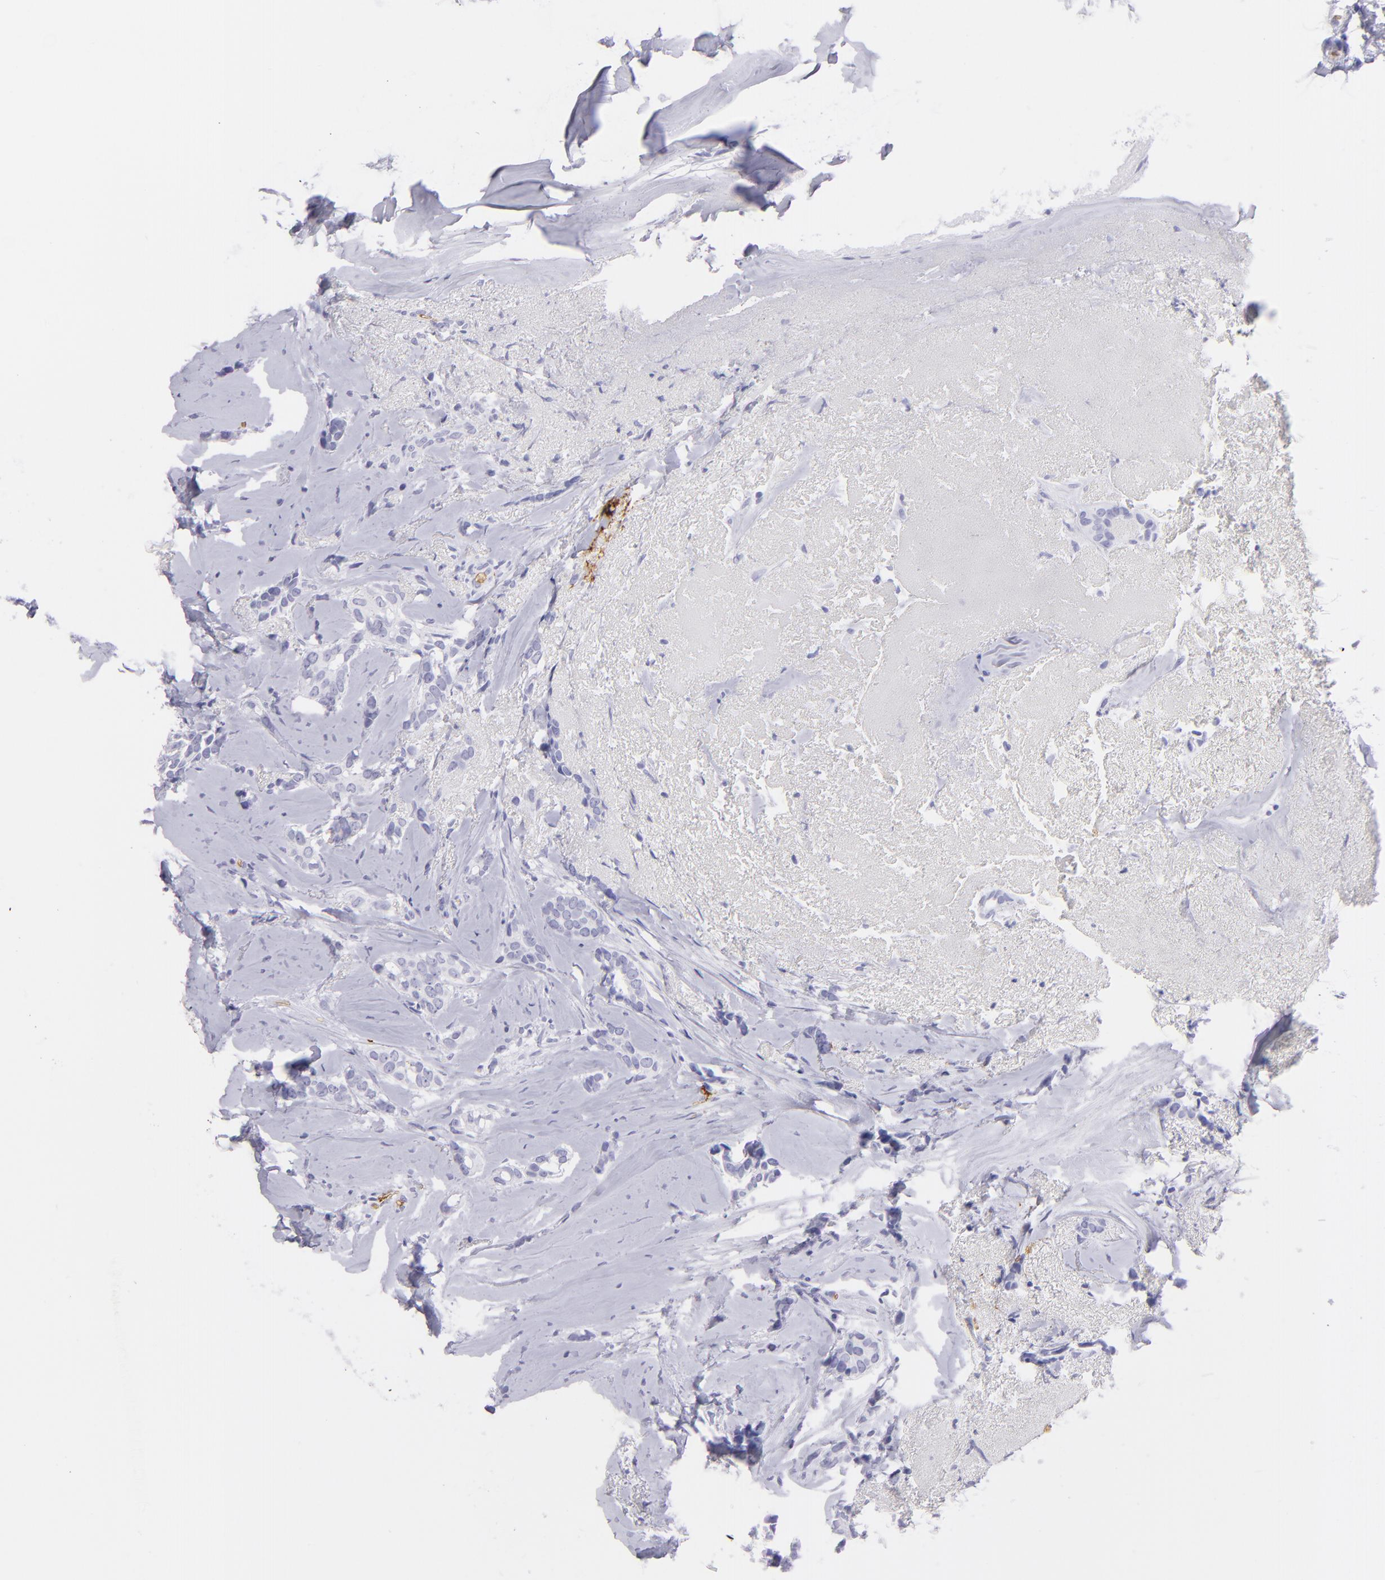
{"staining": {"intensity": "negative", "quantity": "none", "location": "none"}, "tissue": "breast cancer", "cell_type": "Tumor cells", "image_type": "cancer", "snomed": [{"axis": "morphology", "description": "Duct carcinoma"}, {"axis": "topography", "description": "Breast"}], "caption": "The histopathology image shows no staining of tumor cells in breast cancer.", "gene": "GYPA", "patient": {"sex": "female", "age": 54}}